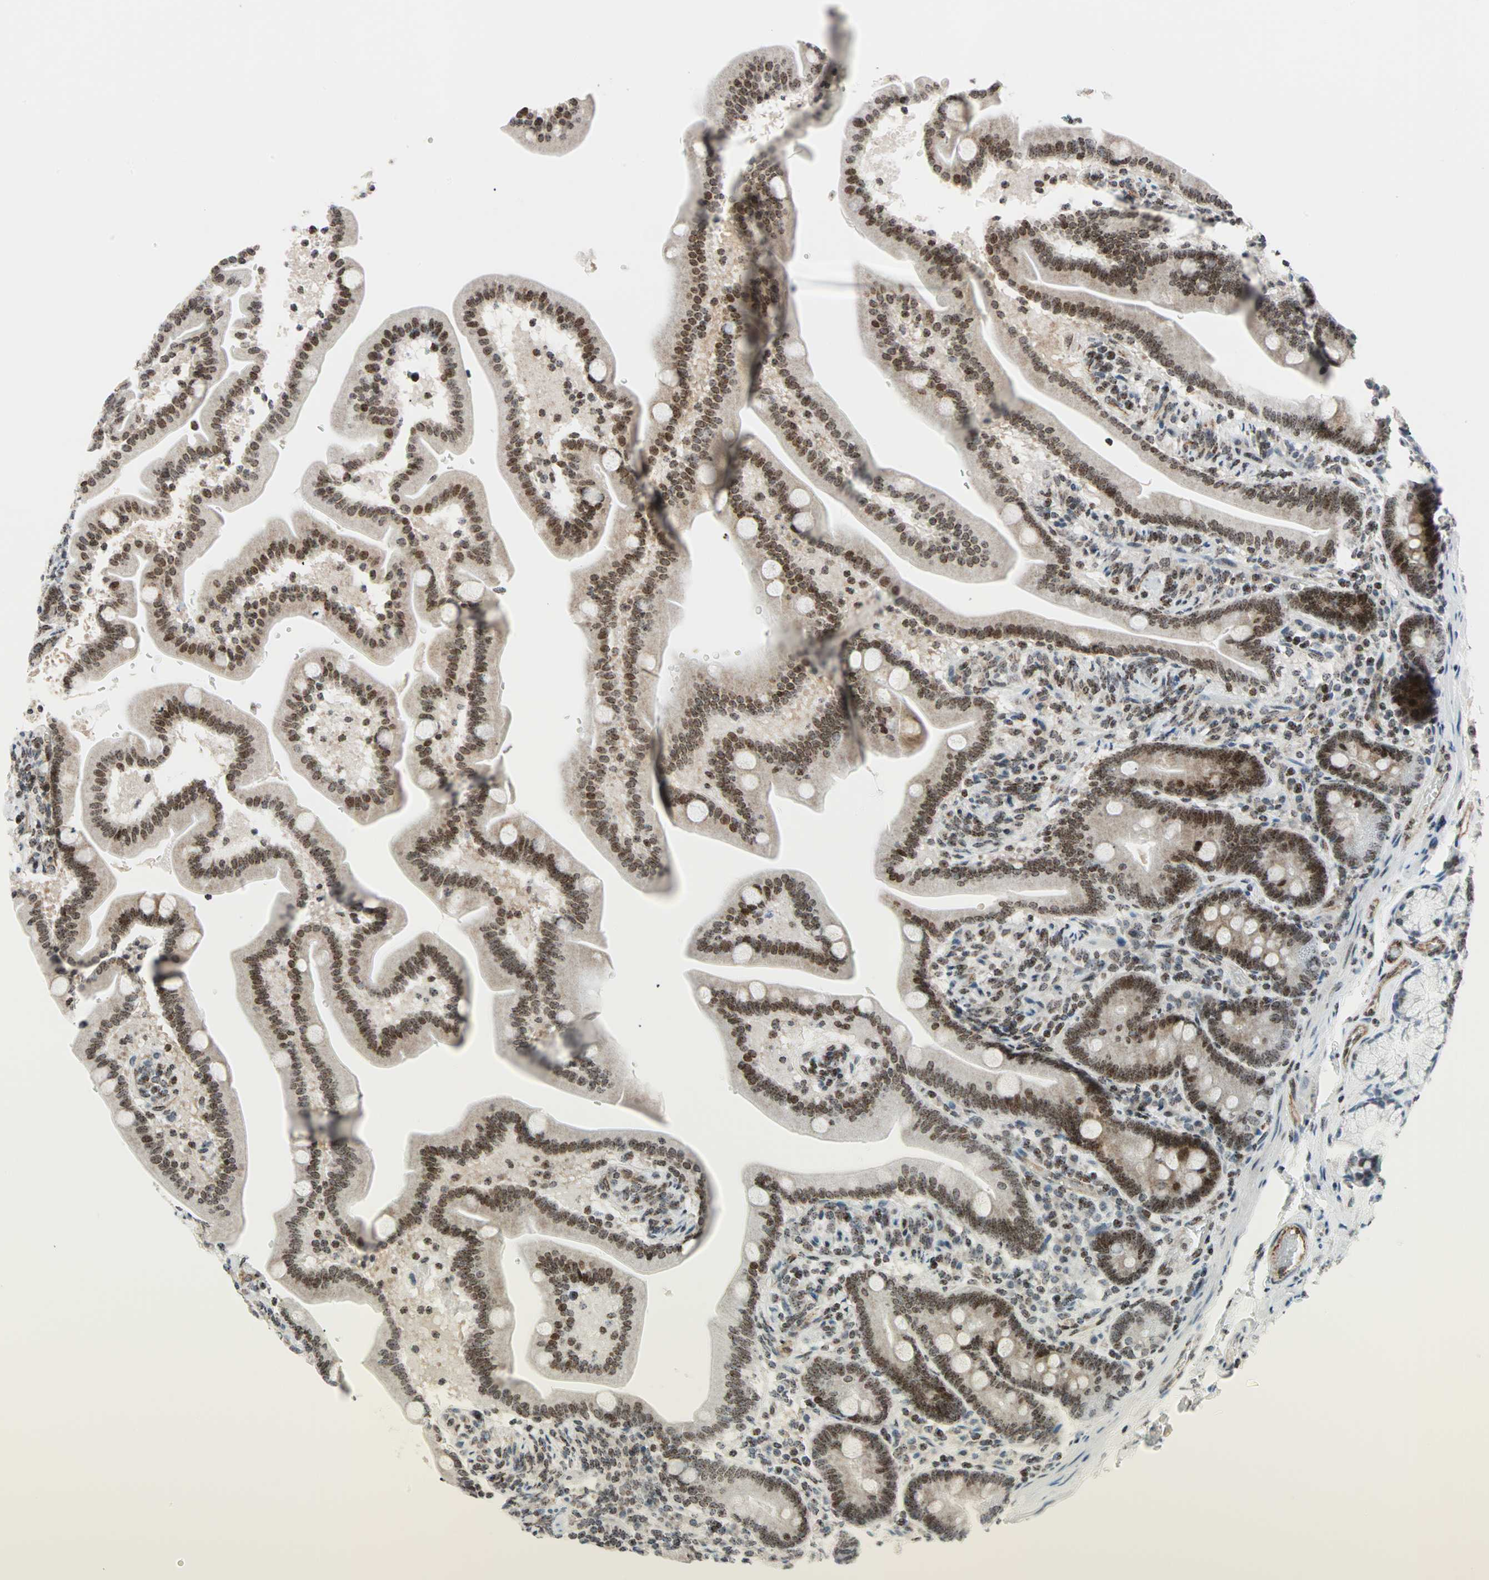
{"staining": {"intensity": "moderate", "quantity": ">75%", "location": "nuclear"}, "tissue": "duodenum", "cell_type": "Glandular cells", "image_type": "normal", "snomed": [{"axis": "morphology", "description": "Normal tissue, NOS"}, {"axis": "topography", "description": "Duodenum"}], "caption": "The photomicrograph displays staining of normal duodenum, revealing moderate nuclear protein expression (brown color) within glandular cells.", "gene": "CENPA", "patient": {"sex": "male", "age": 54}}